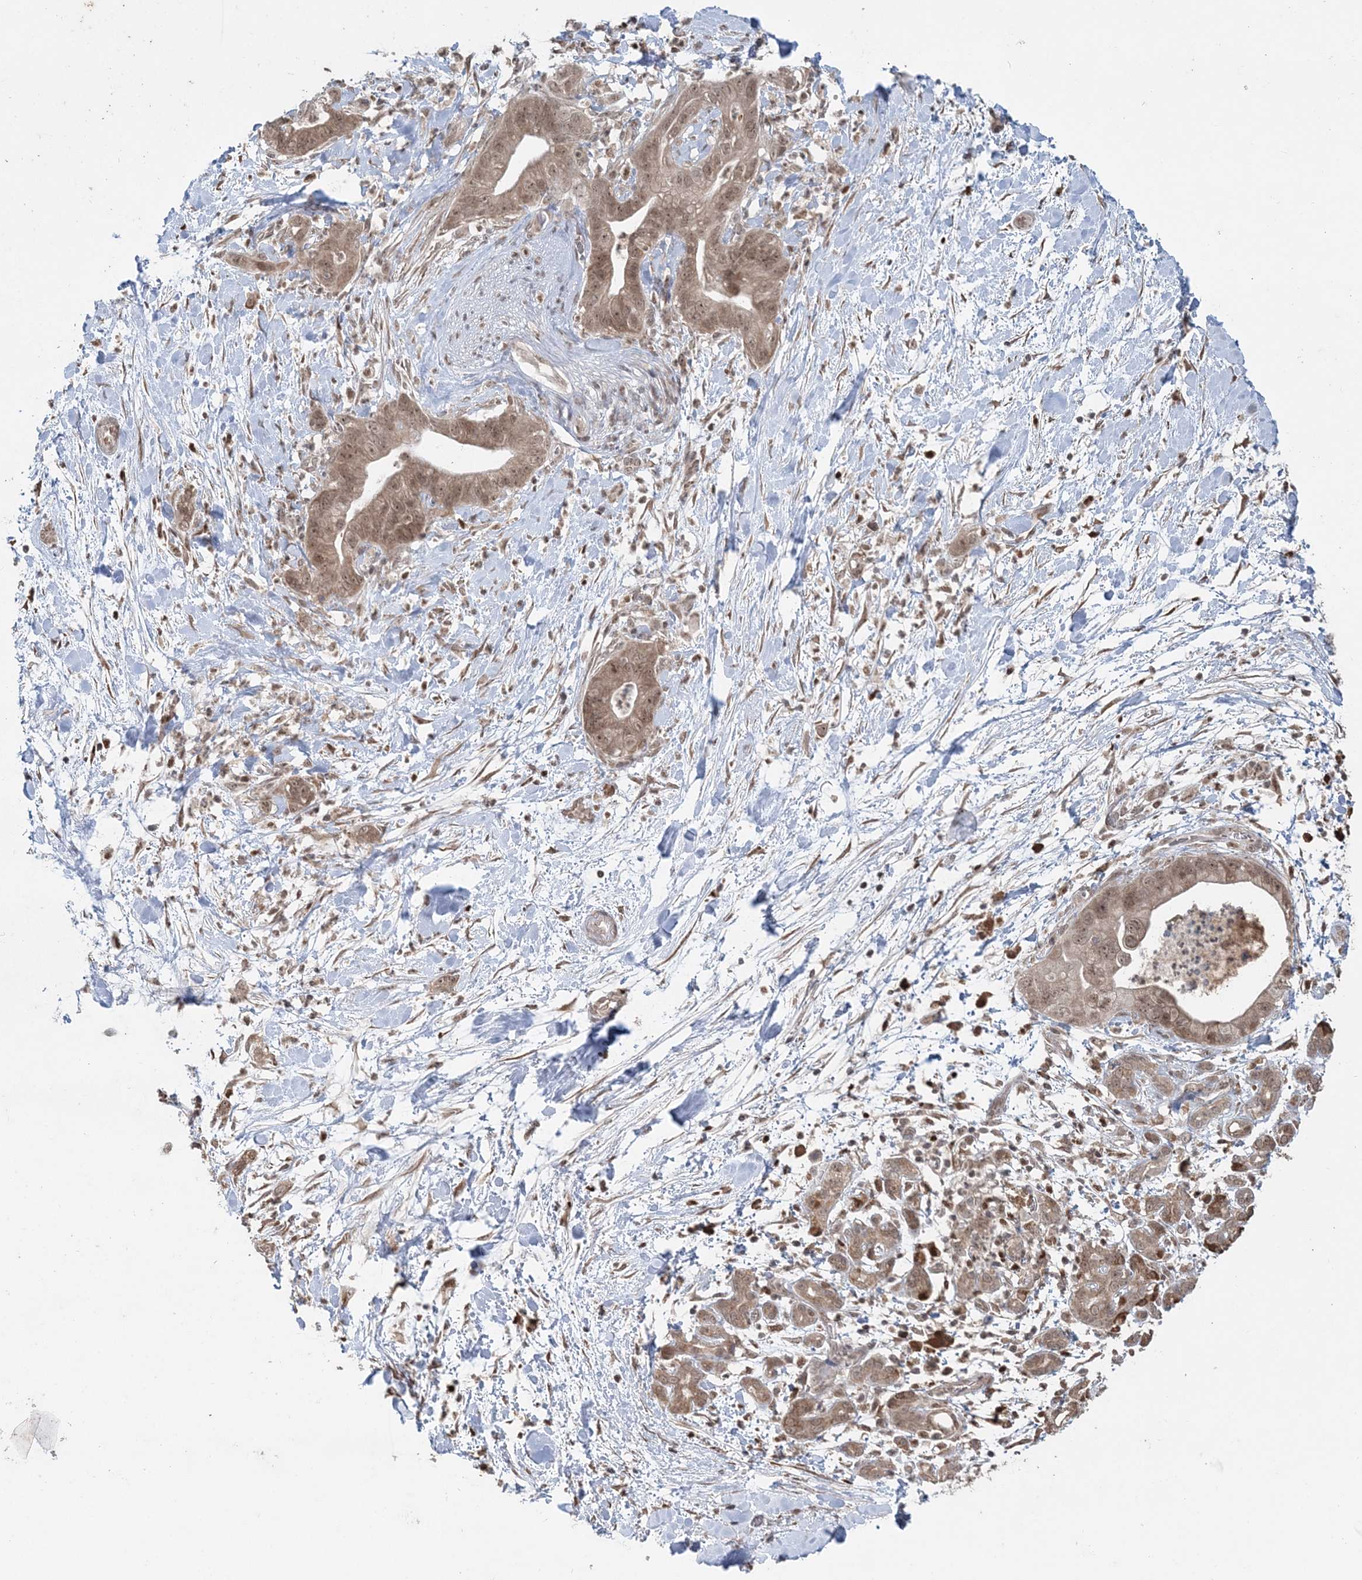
{"staining": {"intensity": "moderate", "quantity": ">75%", "location": "cytoplasmic/membranous,nuclear"}, "tissue": "pancreatic cancer", "cell_type": "Tumor cells", "image_type": "cancer", "snomed": [{"axis": "morphology", "description": "Adenocarcinoma, NOS"}, {"axis": "topography", "description": "Pancreas"}], "caption": "Immunohistochemical staining of pancreatic adenocarcinoma exhibits medium levels of moderate cytoplasmic/membranous and nuclear protein staining in about >75% of tumor cells. (brown staining indicates protein expression, while blue staining denotes nuclei).", "gene": "SLU7", "patient": {"sex": "female", "age": 78}}